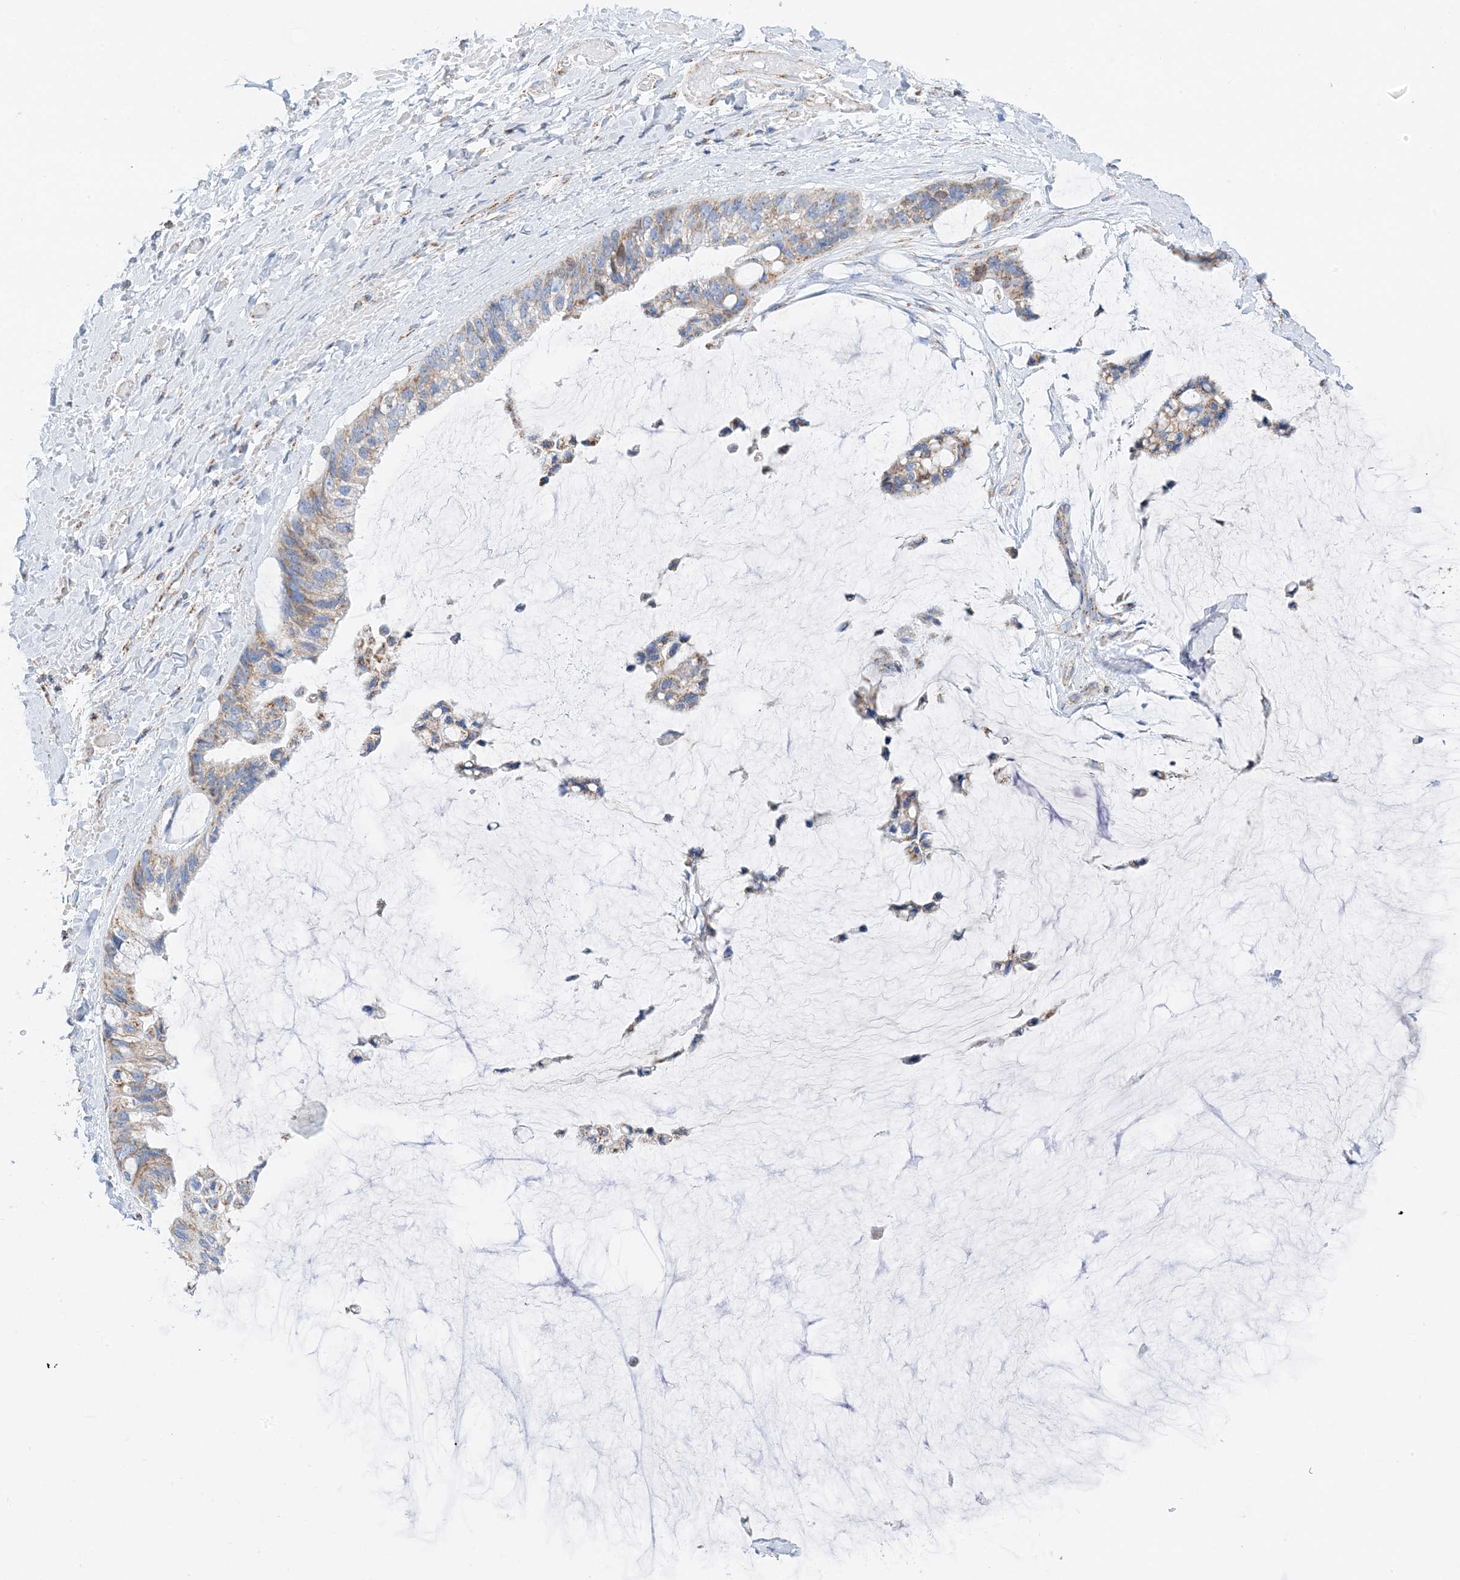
{"staining": {"intensity": "moderate", "quantity": ">75%", "location": "cytoplasmic/membranous"}, "tissue": "ovarian cancer", "cell_type": "Tumor cells", "image_type": "cancer", "snomed": [{"axis": "morphology", "description": "Cystadenocarcinoma, mucinous, NOS"}, {"axis": "topography", "description": "Ovary"}], "caption": "Approximately >75% of tumor cells in human ovarian cancer (mucinous cystadenocarcinoma) show moderate cytoplasmic/membranous protein positivity as visualized by brown immunohistochemical staining.", "gene": "CAPN13", "patient": {"sex": "female", "age": 39}}